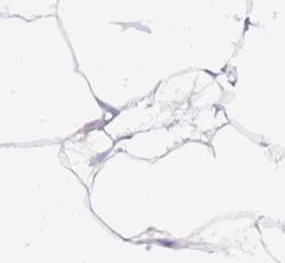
{"staining": {"intensity": "negative", "quantity": "none", "location": "none"}, "tissue": "adipose tissue", "cell_type": "Adipocytes", "image_type": "normal", "snomed": [{"axis": "morphology", "description": "Normal tissue, NOS"}, {"axis": "topography", "description": "Adipose tissue"}], "caption": "The image reveals no staining of adipocytes in normal adipose tissue.", "gene": "CPB1", "patient": {"sex": "female", "age": 37}}